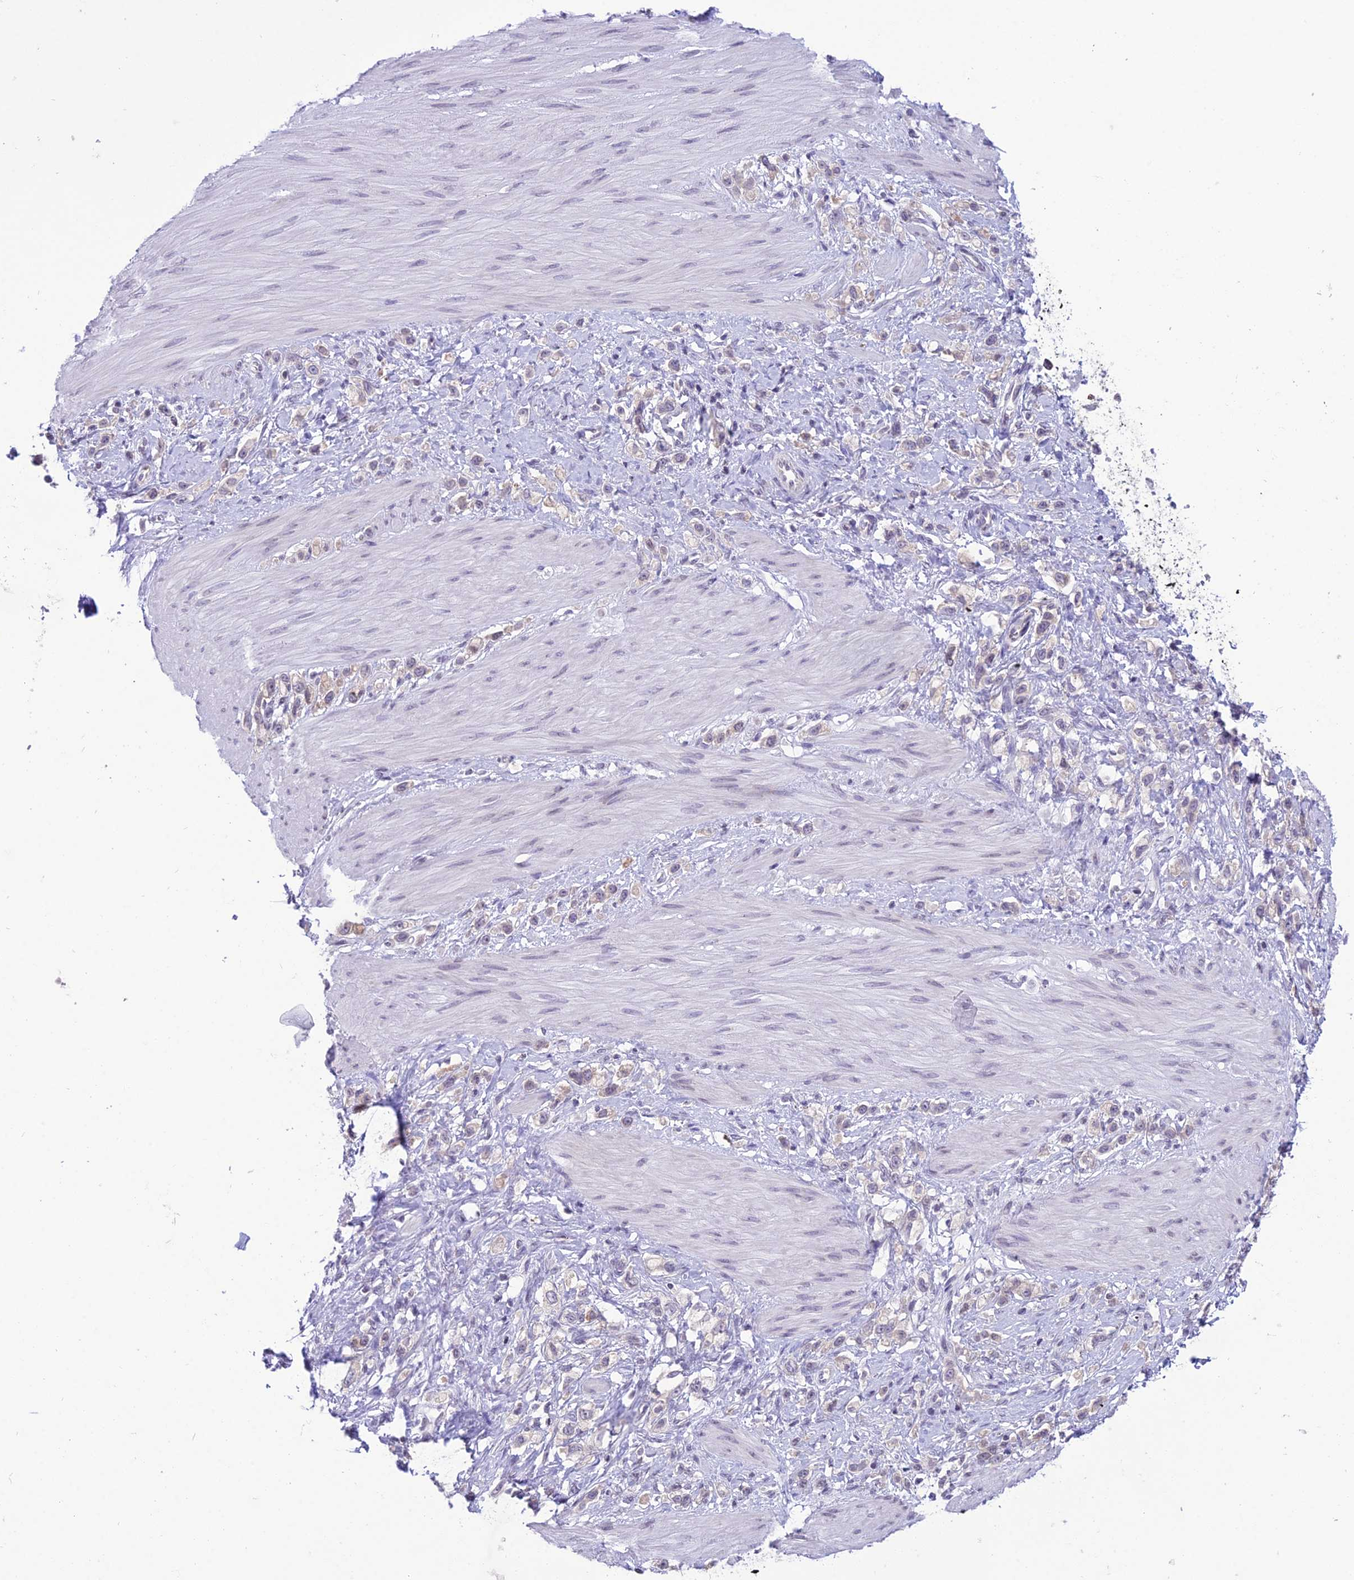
{"staining": {"intensity": "negative", "quantity": "none", "location": "none"}, "tissue": "stomach cancer", "cell_type": "Tumor cells", "image_type": "cancer", "snomed": [{"axis": "morphology", "description": "Adenocarcinoma, NOS"}, {"axis": "topography", "description": "Stomach"}], "caption": "Stomach cancer stained for a protein using IHC demonstrates no expression tumor cells.", "gene": "RPS26", "patient": {"sex": "female", "age": 65}}